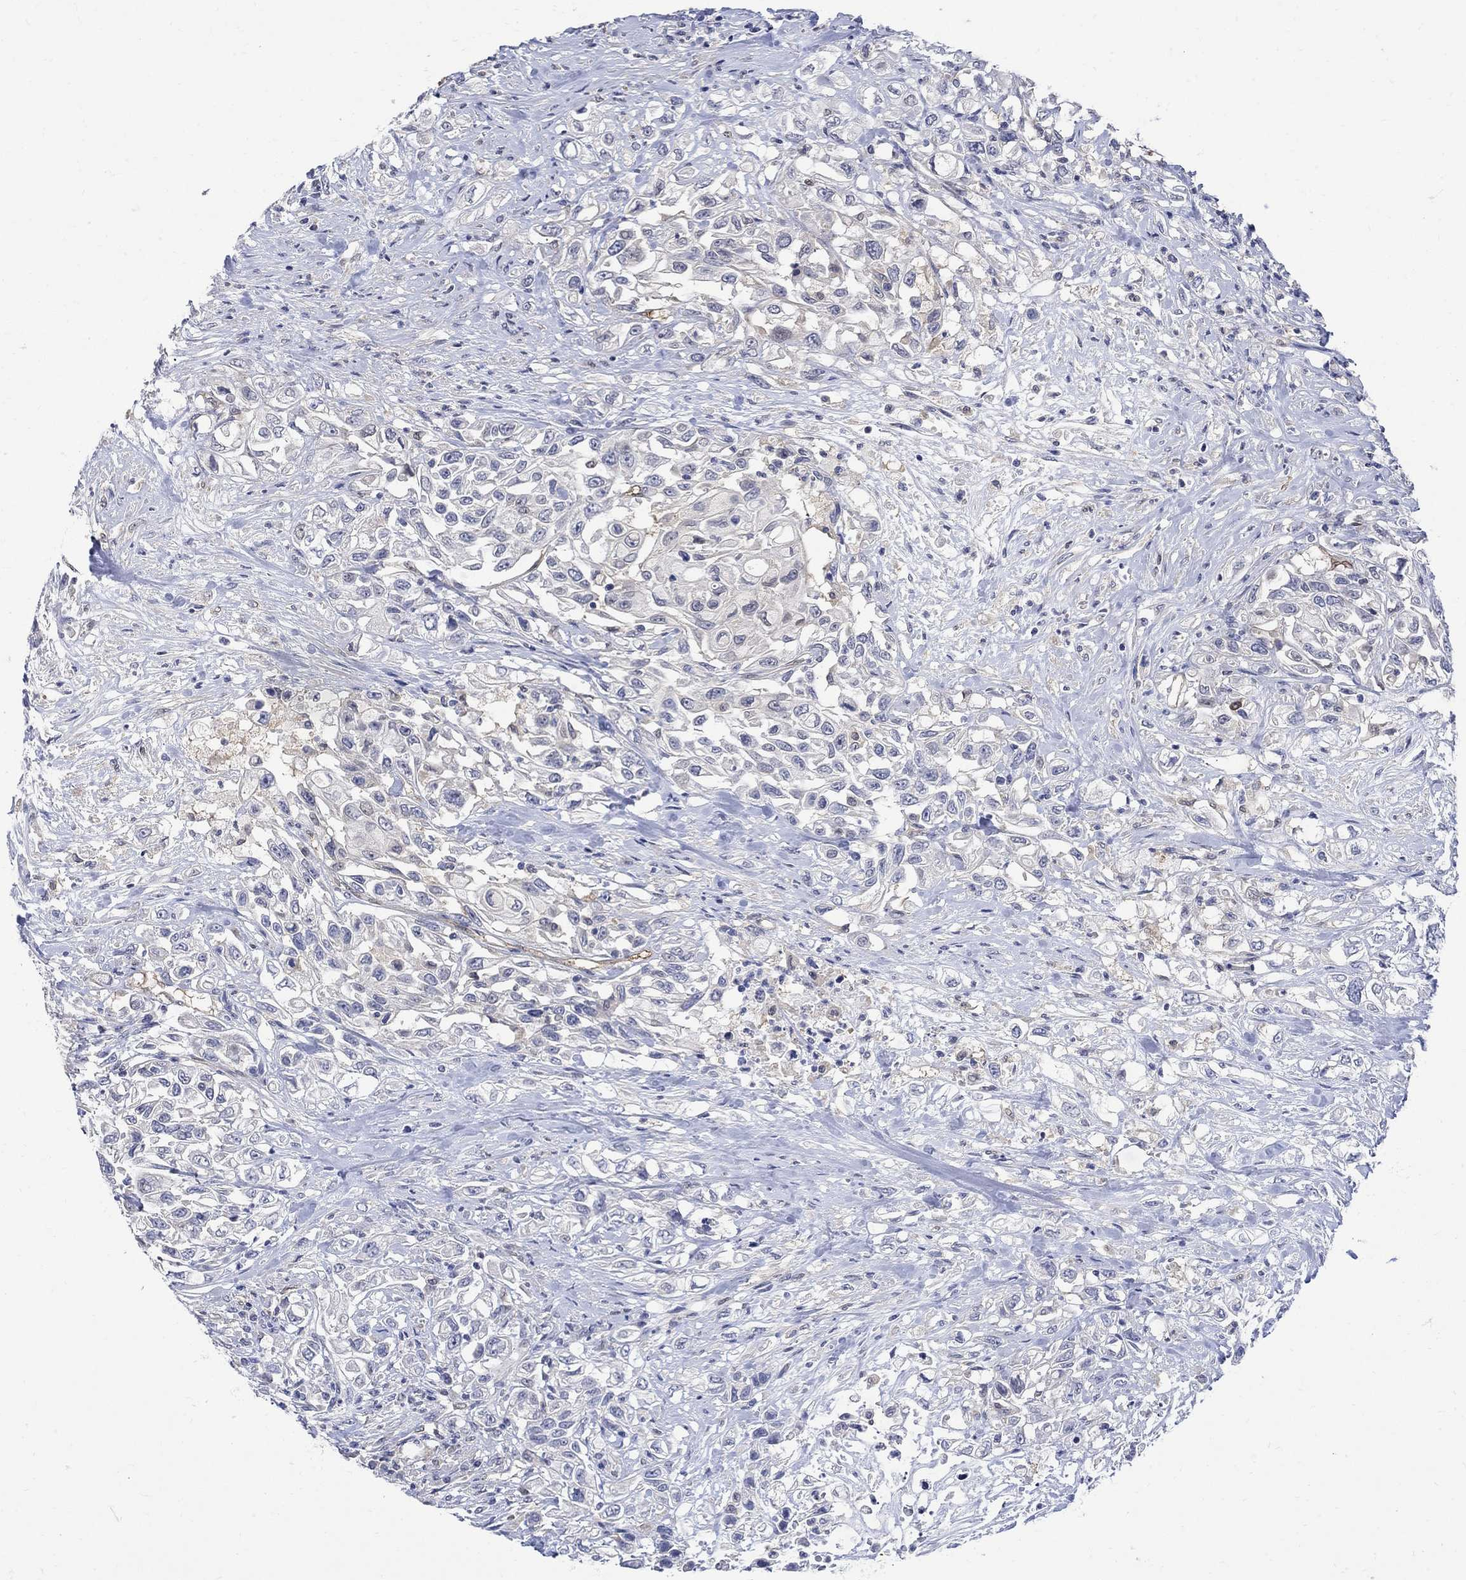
{"staining": {"intensity": "negative", "quantity": "none", "location": "none"}, "tissue": "urothelial cancer", "cell_type": "Tumor cells", "image_type": "cancer", "snomed": [{"axis": "morphology", "description": "Urothelial carcinoma, High grade"}, {"axis": "topography", "description": "Urinary bladder"}], "caption": "An immunohistochemistry photomicrograph of urothelial carcinoma (high-grade) is shown. There is no staining in tumor cells of urothelial carcinoma (high-grade).", "gene": "TGM2", "patient": {"sex": "female", "age": 56}}